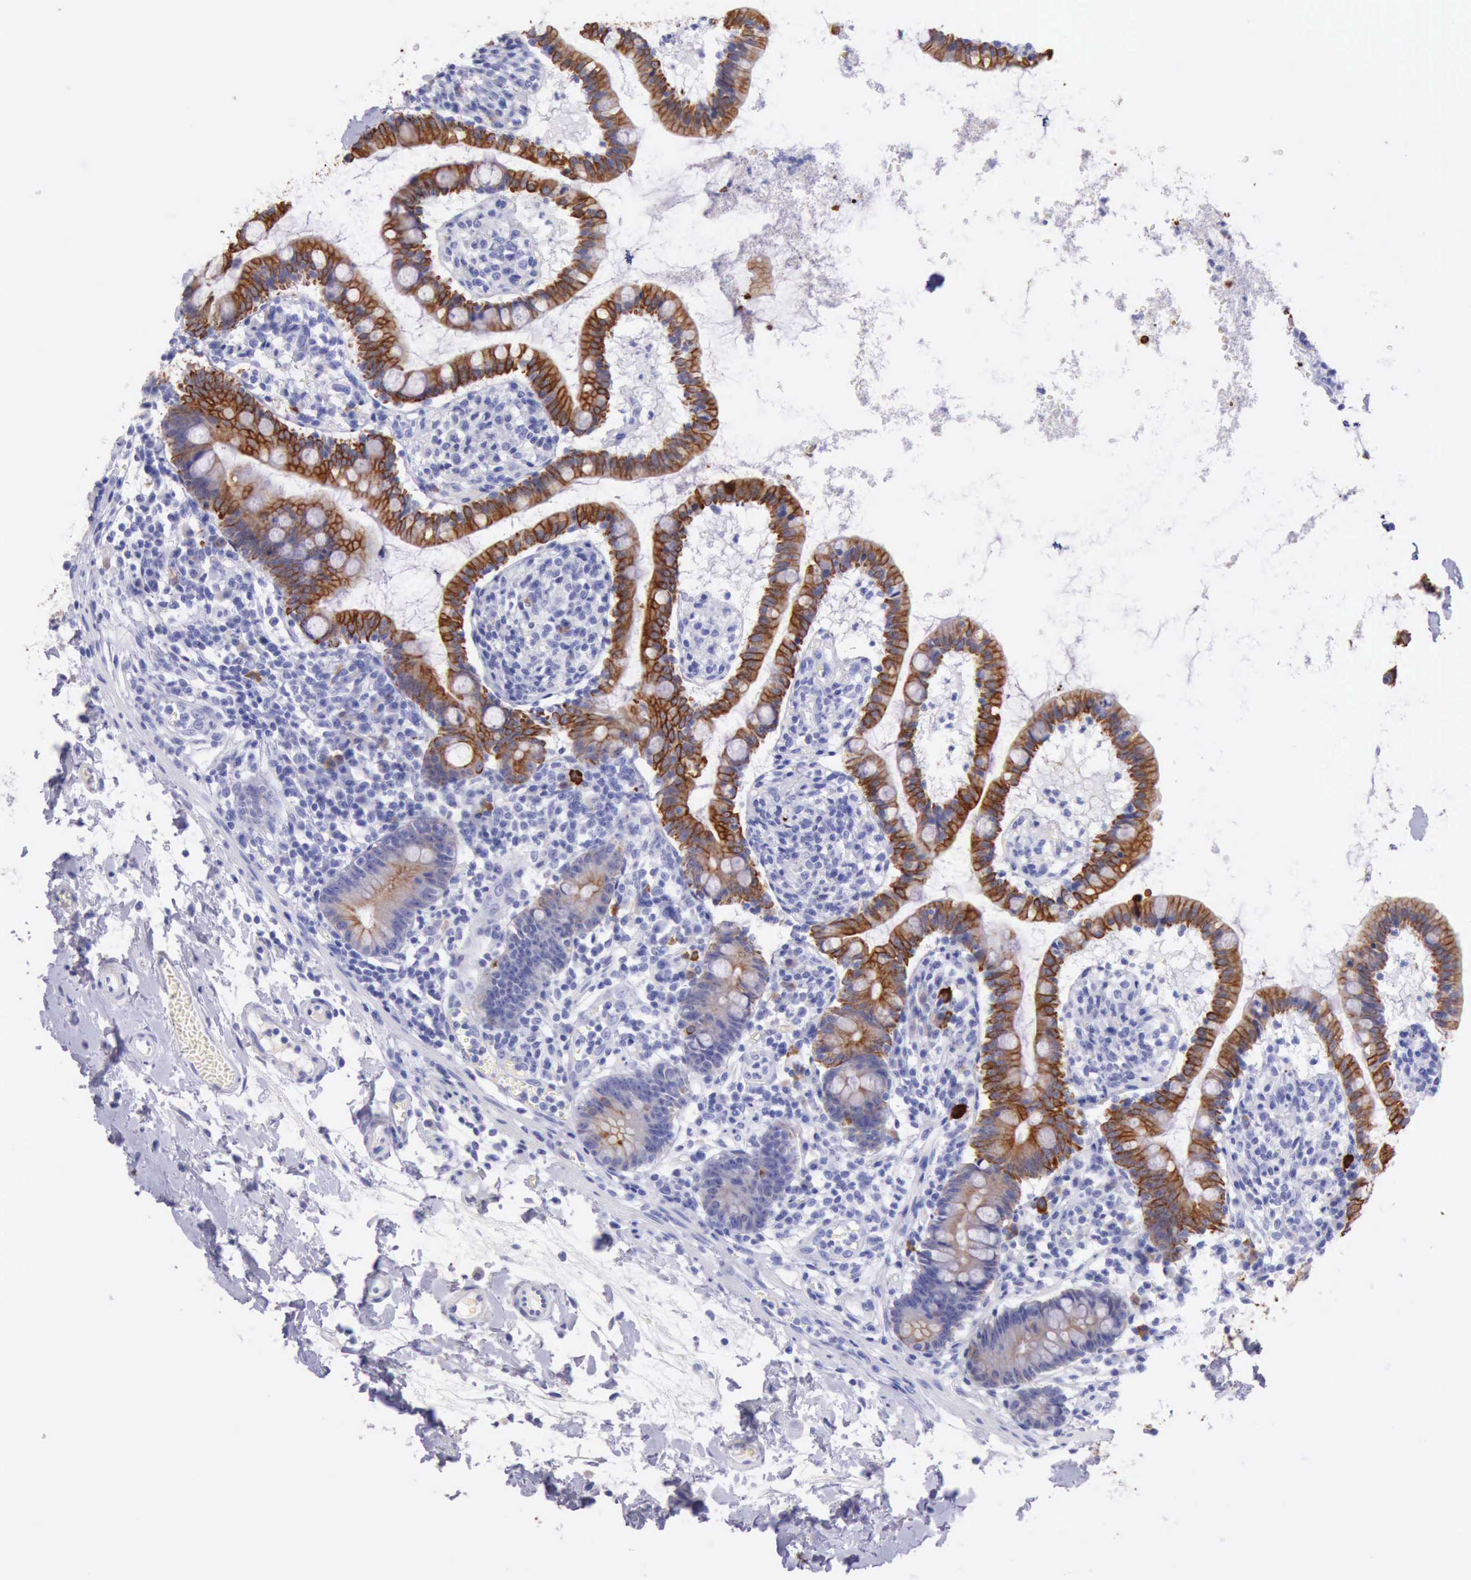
{"staining": {"intensity": "moderate", "quantity": ">75%", "location": "cytoplasmic/membranous"}, "tissue": "small intestine", "cell_type": "Glandular cells", "image_type": "normal", "snomed": [{"axis": "morphology", "description": "Normal tissue, NOS"}, {"axis": "topography", "description": "Small intestine"}], "caption": "Protein expression analysis of unremarkable small intestine reveals moderate cytoplasmic/membranous positivity in about >75% of glandular cells. The protein of interest is stained brown, and the nuclei are stained in blue (DAB (3,3'-diaminobenzidine) IHC with brightfield microscopy, high magnification).", "gene": "KRT8", "patient": {"sex": "female", "age": 61}}